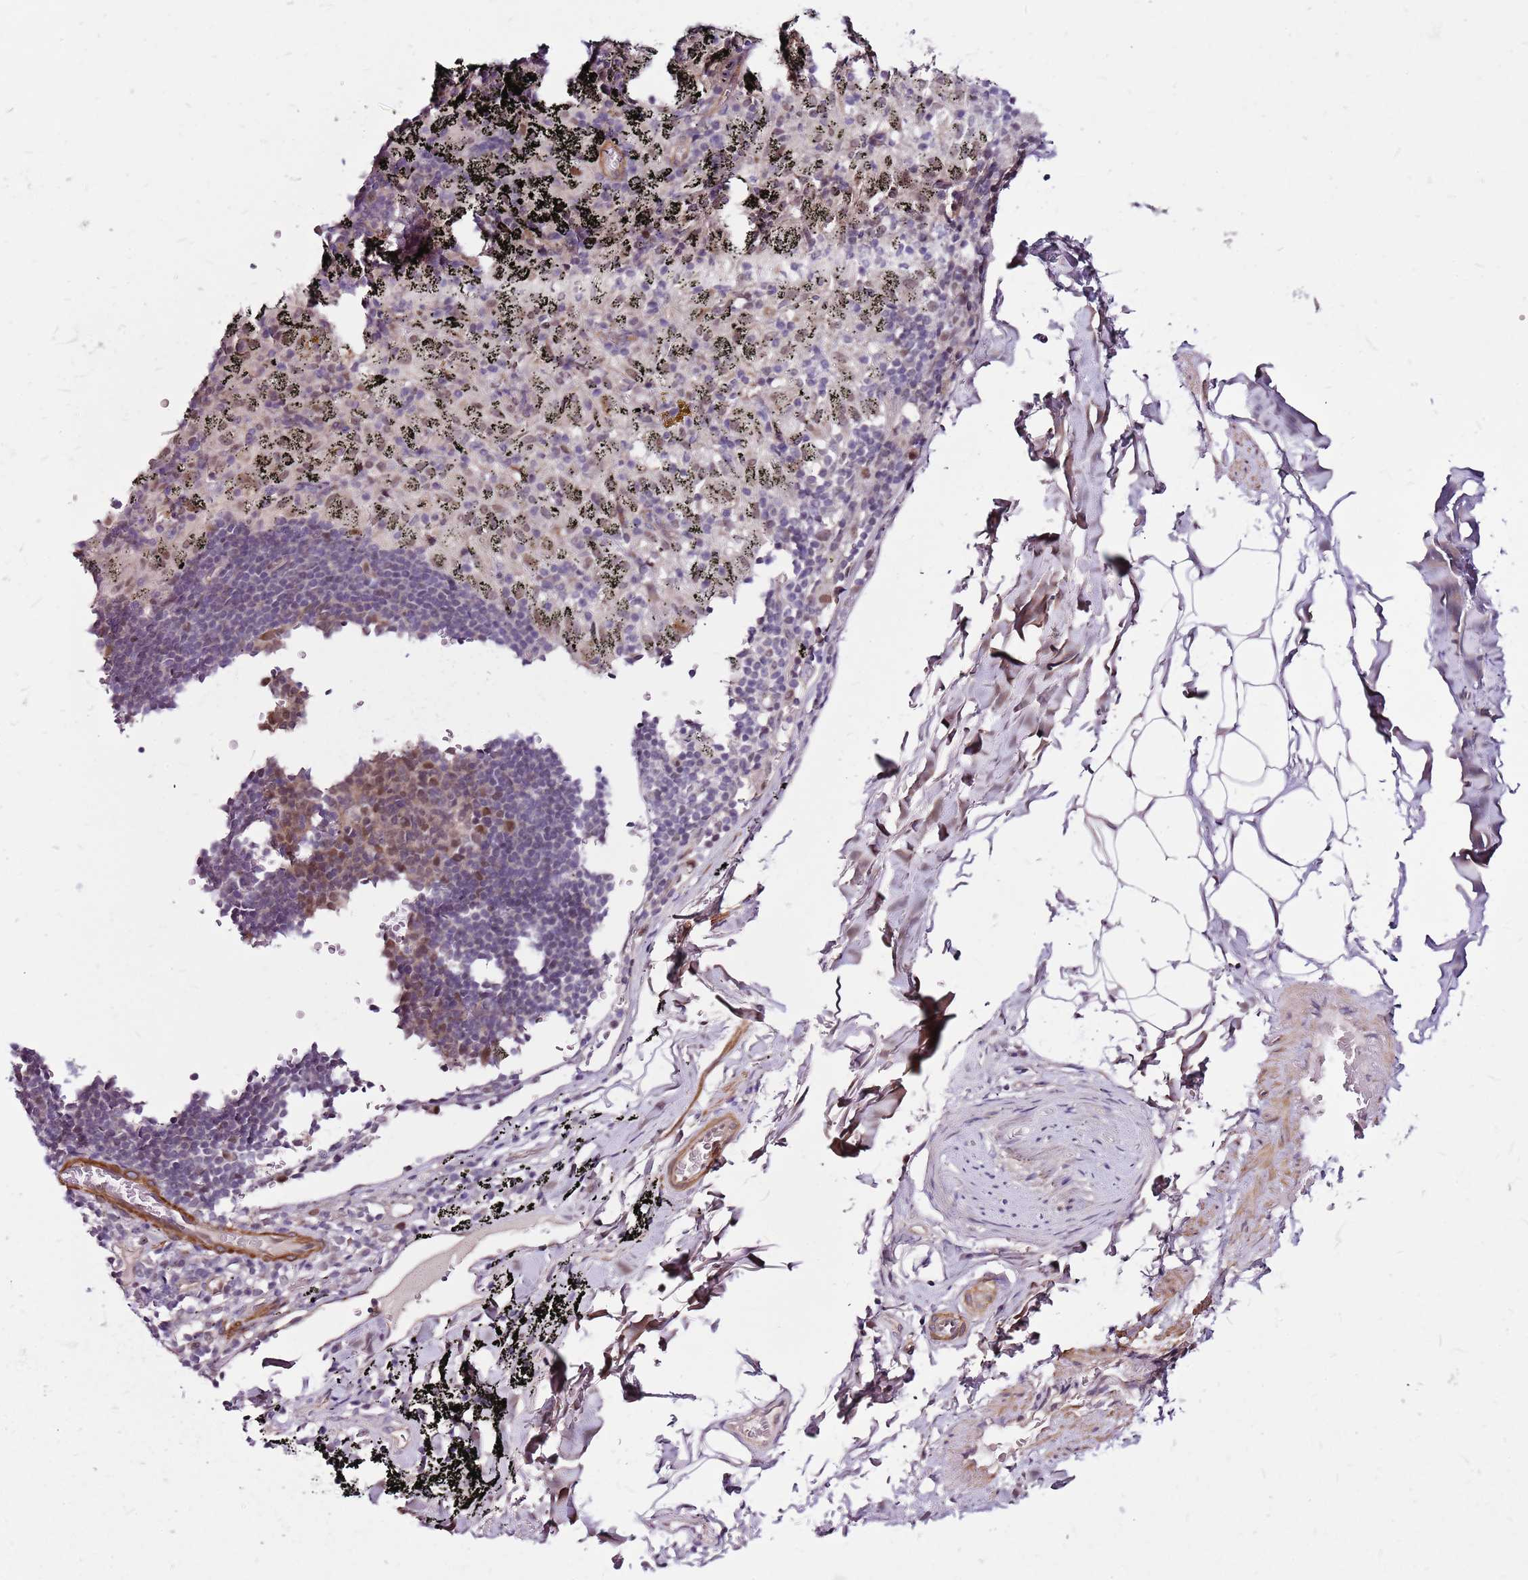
{"staining": {"intensity": "moderate", "quantity": ">75%", "location": "cytoplasmic/membranous"}, "tissue": "adipose tissue", "cell_type": "Adipocytes", "image_type": "normal", "snomed": [{"axis": "morphology", "description": "Normal tissue, NOS"}, {"axis": "topography", "description": "Lymph node"}, {"axis": "topography", "description": "Bronchus"}], "caption": "The micrograph reveals staining of benign adipose tissue, revealing moderate cytoplasmic/membranous protein positivity (brown color) within adipocytes. The staining was performed using DAB (3,3'-diaminobenzidine), with brown indicating positive protein expression. Nuclei are stained blue with hematoxylin.", "gene": "POLE3", "patient": {"sex": "male", "age": 63}}